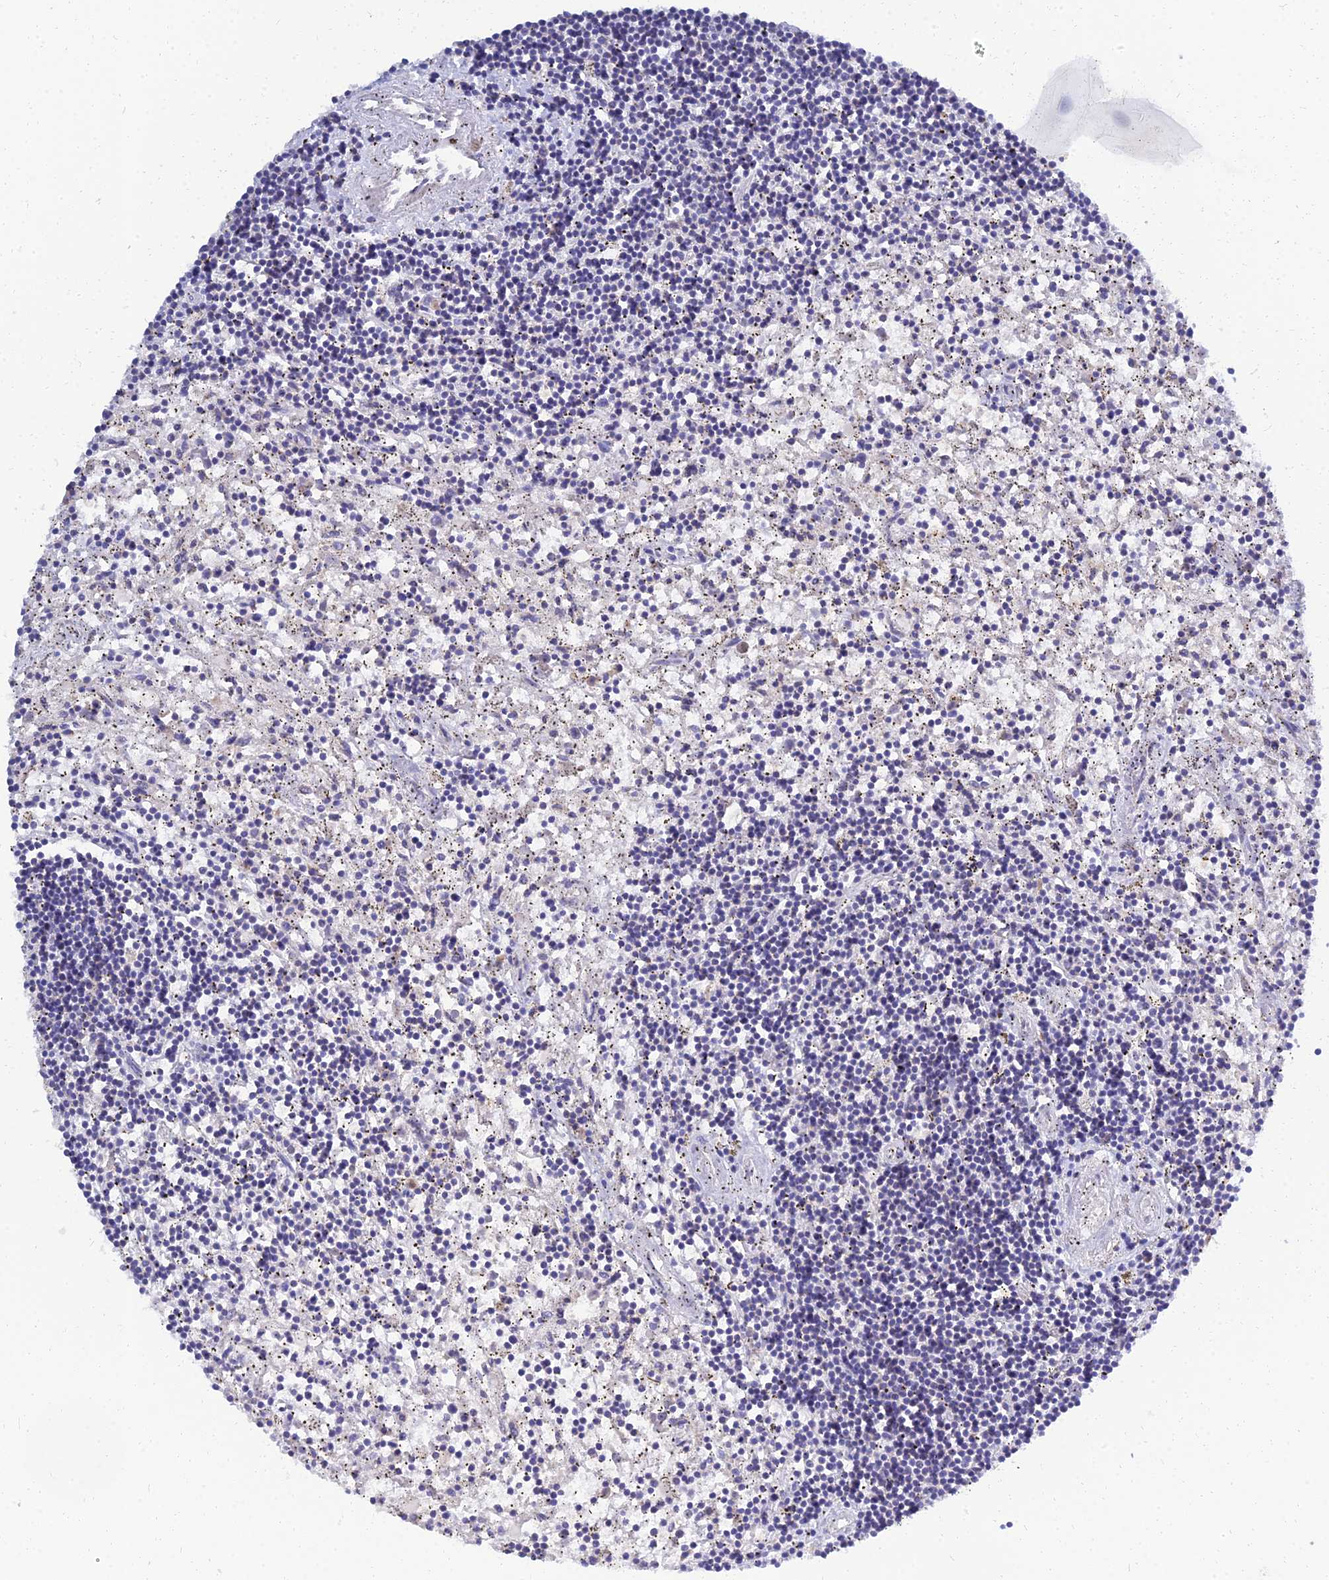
{"staining": {"intensity": "negative", "quantity": "none", "location": "none"}, "tissue": "lymphoma", "cell_type": "Tumor cells", "image_type": "cancer", "snomed": [{"axis": "morphology", "description": "Malignant lymphoma, non-Hodgkin's type, Low grade"}, {"axis": "topography", "description": "Spleen"}], "caption": "An image of human malignant lymphoma, non-Hodgkin's type (low-grade) is negative for staining in tumor cells. The staining was performed using DAB (3,3'-diaminobenzidine) to visualize the protein expression in brown, while the nuclei were stained in blue with hematoxylin (Magnification: 20x).", "gene": "NPY", "patient": {"sex": "male", "age": 76}}